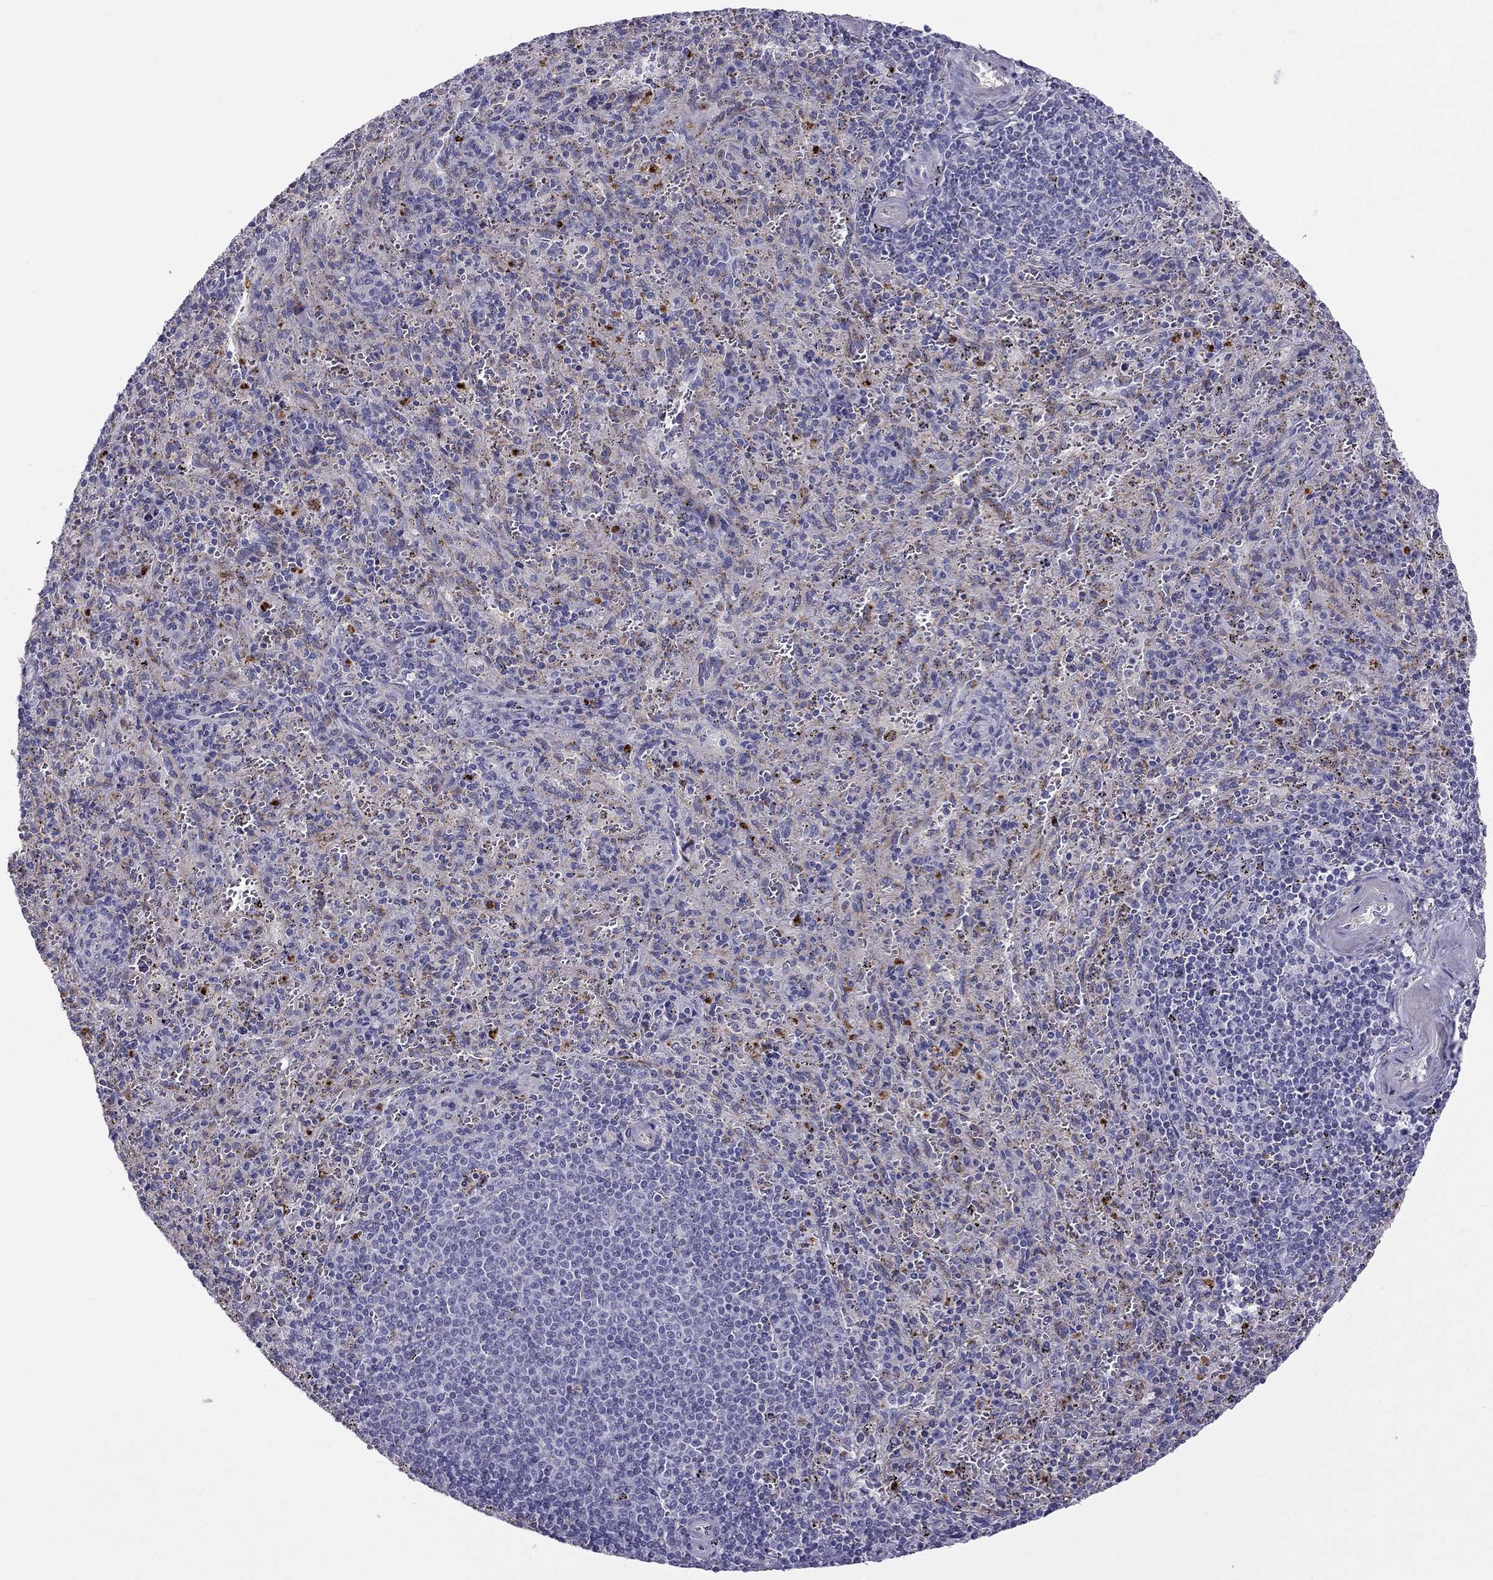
{"staining": {"intensity": "negative", "quantity": "none", "location": "none"}, "tissue": "spleen", "cell_type": "Cells in red pulp", "image_type": "normal", "snomed": [{"axis": "morphology", "description": "Normal tissue, NOS"}, {"axis": "topography", "description": "Spleen"}], "caption": "This histopathology image is of normal spleen stained with immunohistochemistry (IHC) to label a protein in brown with the nuclei are counter-stained blue. There is no positivity in cells in red pulp.", "gene": "STOML3", "patient": {"sex": "male", "age": 57}}